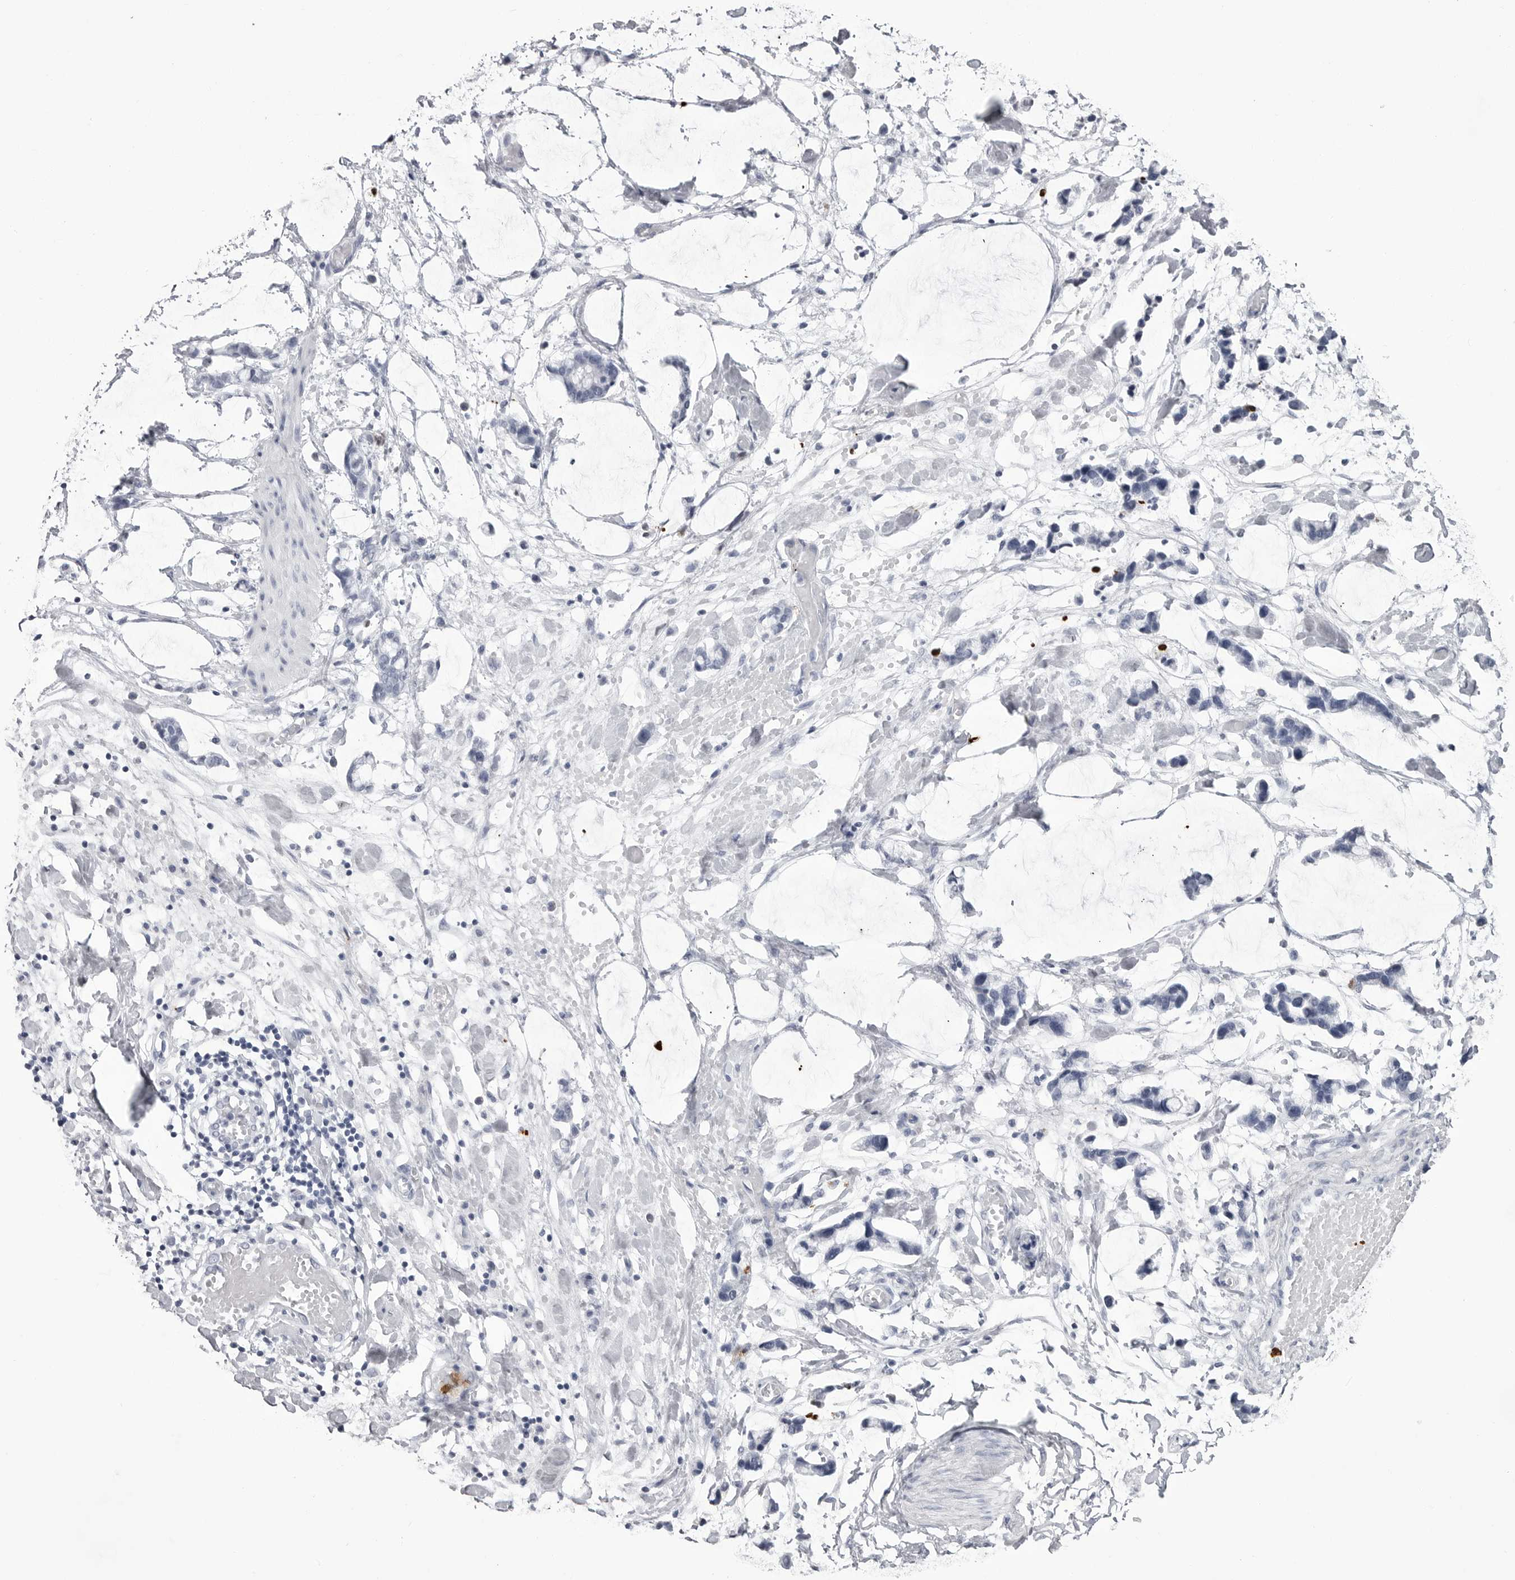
{"staining": {"intensity": "negative", "quantity": "none", "location": "none"}, "tissue": "adipose tissue", "cell_type": "Adipocytes", "image_type": "normal", "snomed": [{"axis": "morphology", "description": "Normal tissue, NOS"}, {"axis": "morphology", "description": "Adenocarcinoma, NOS"}, {"axis": "topography", "description": "Colon"}, {"axis": "topography", "description": "Peripheral nerve tissue"}], "caption": "Immunohistochemical staining of unremarkable adipose tissue reveals no significant expression in adipocytes. (DAB immunohistochemistry with hematoxylin counter stain).", "gene": "COL26A1", "patient": {"sex": "male", "age": 14}}